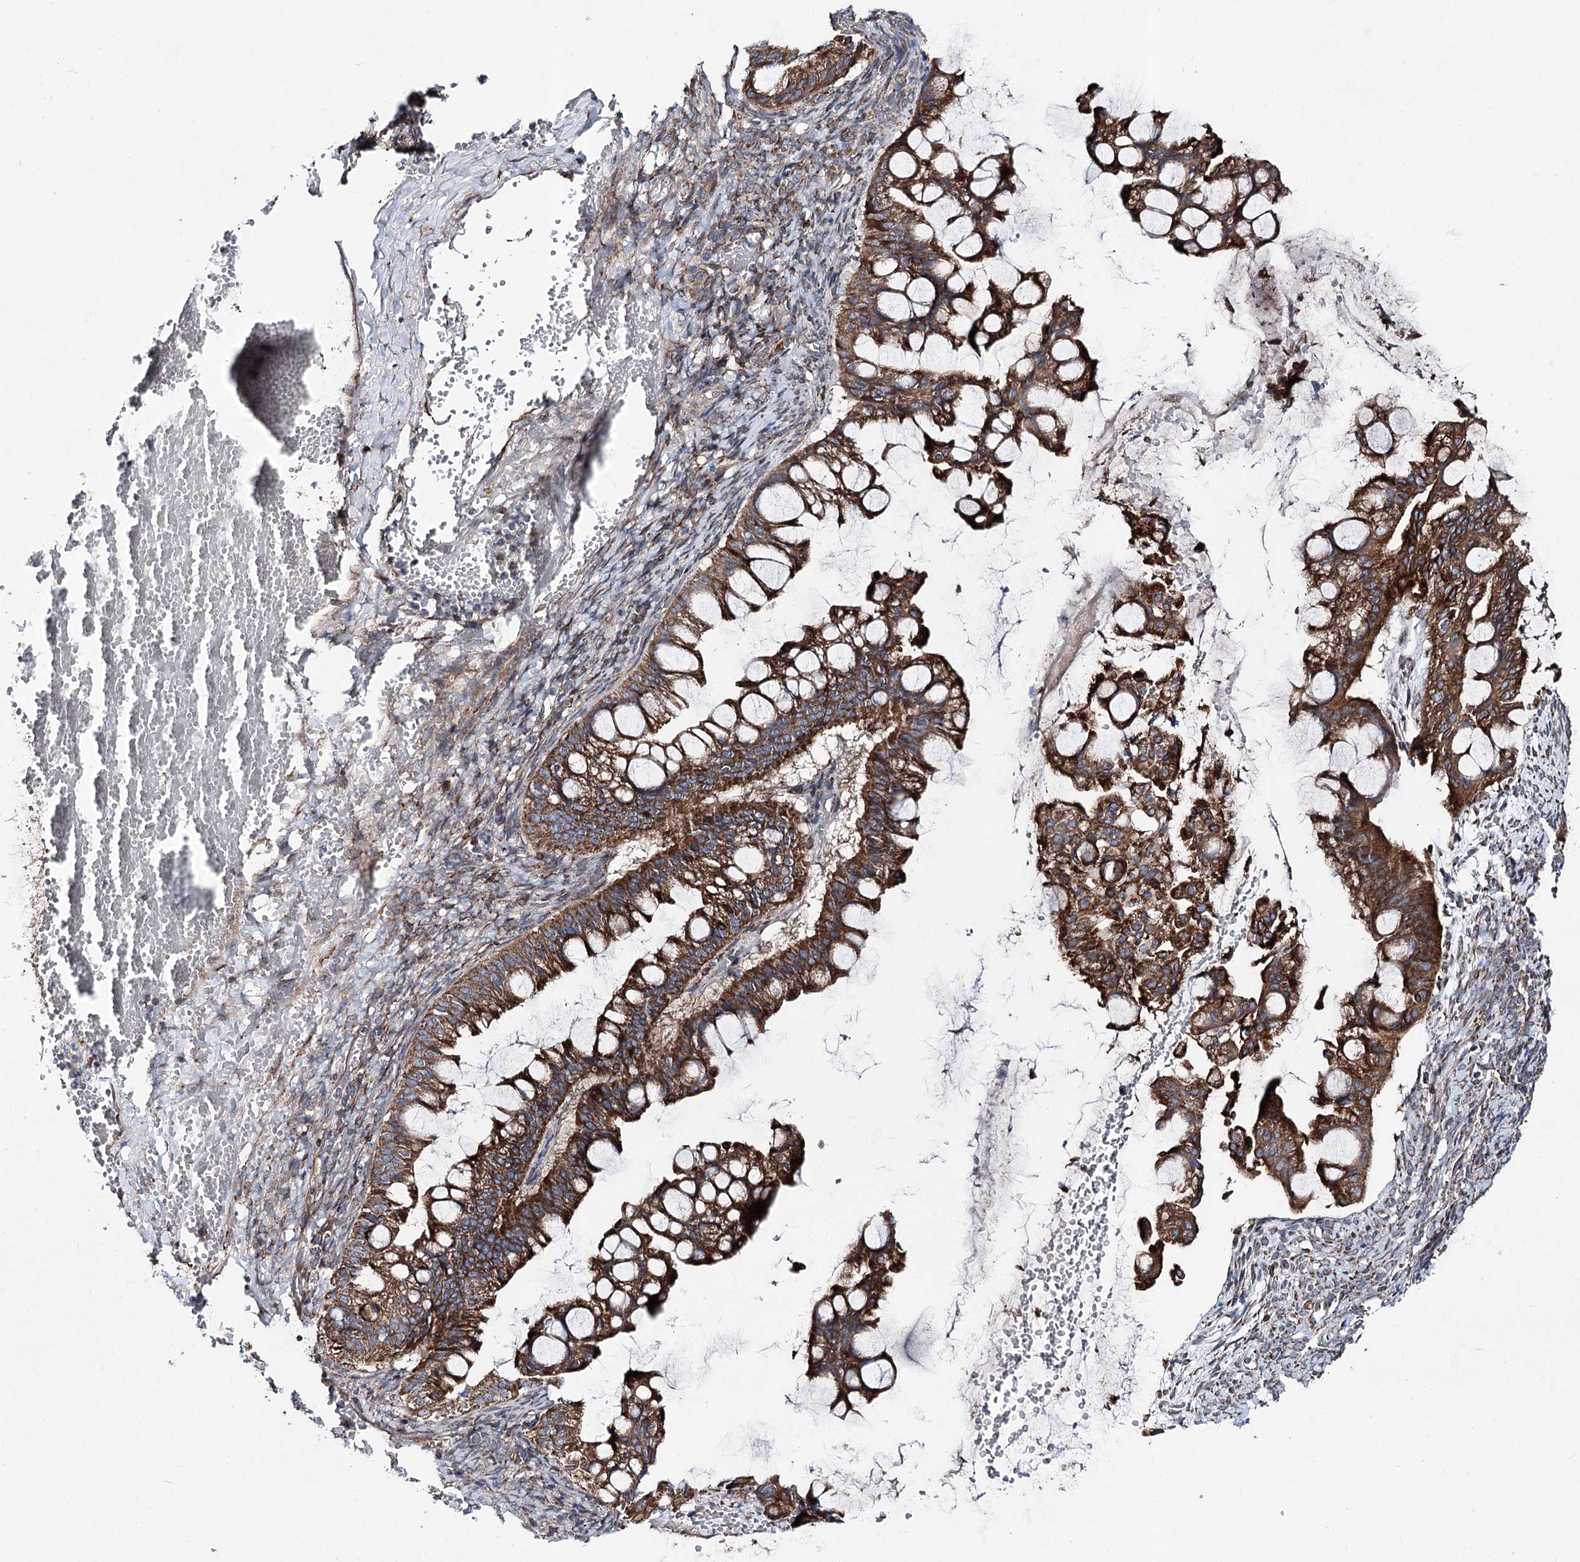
{"staining": {"intensity": "strong", "quantity": ">75%", "location": "cytoplasmic/membranous"}, "tissue": "ovarian cancer", "cell_type": "Tumor cells", "image_type": "cancer", "snomed": [{"axis": "morphology", "description": "Cystadenocarcinoma, mucinous, NOS"}, {"axis": "topography", "description": "Ovary"}], "caption": "Tumor cells display high levels of strong cytoplasmic/membranous positivity in about >75% of cells in ovarian mucinous cystadenocarcinoma. The protein is shown in brown color, while the nuclei are stained blue.", "gene": "MSANTD2", "patient": {"sex": "female", "age": 73}}